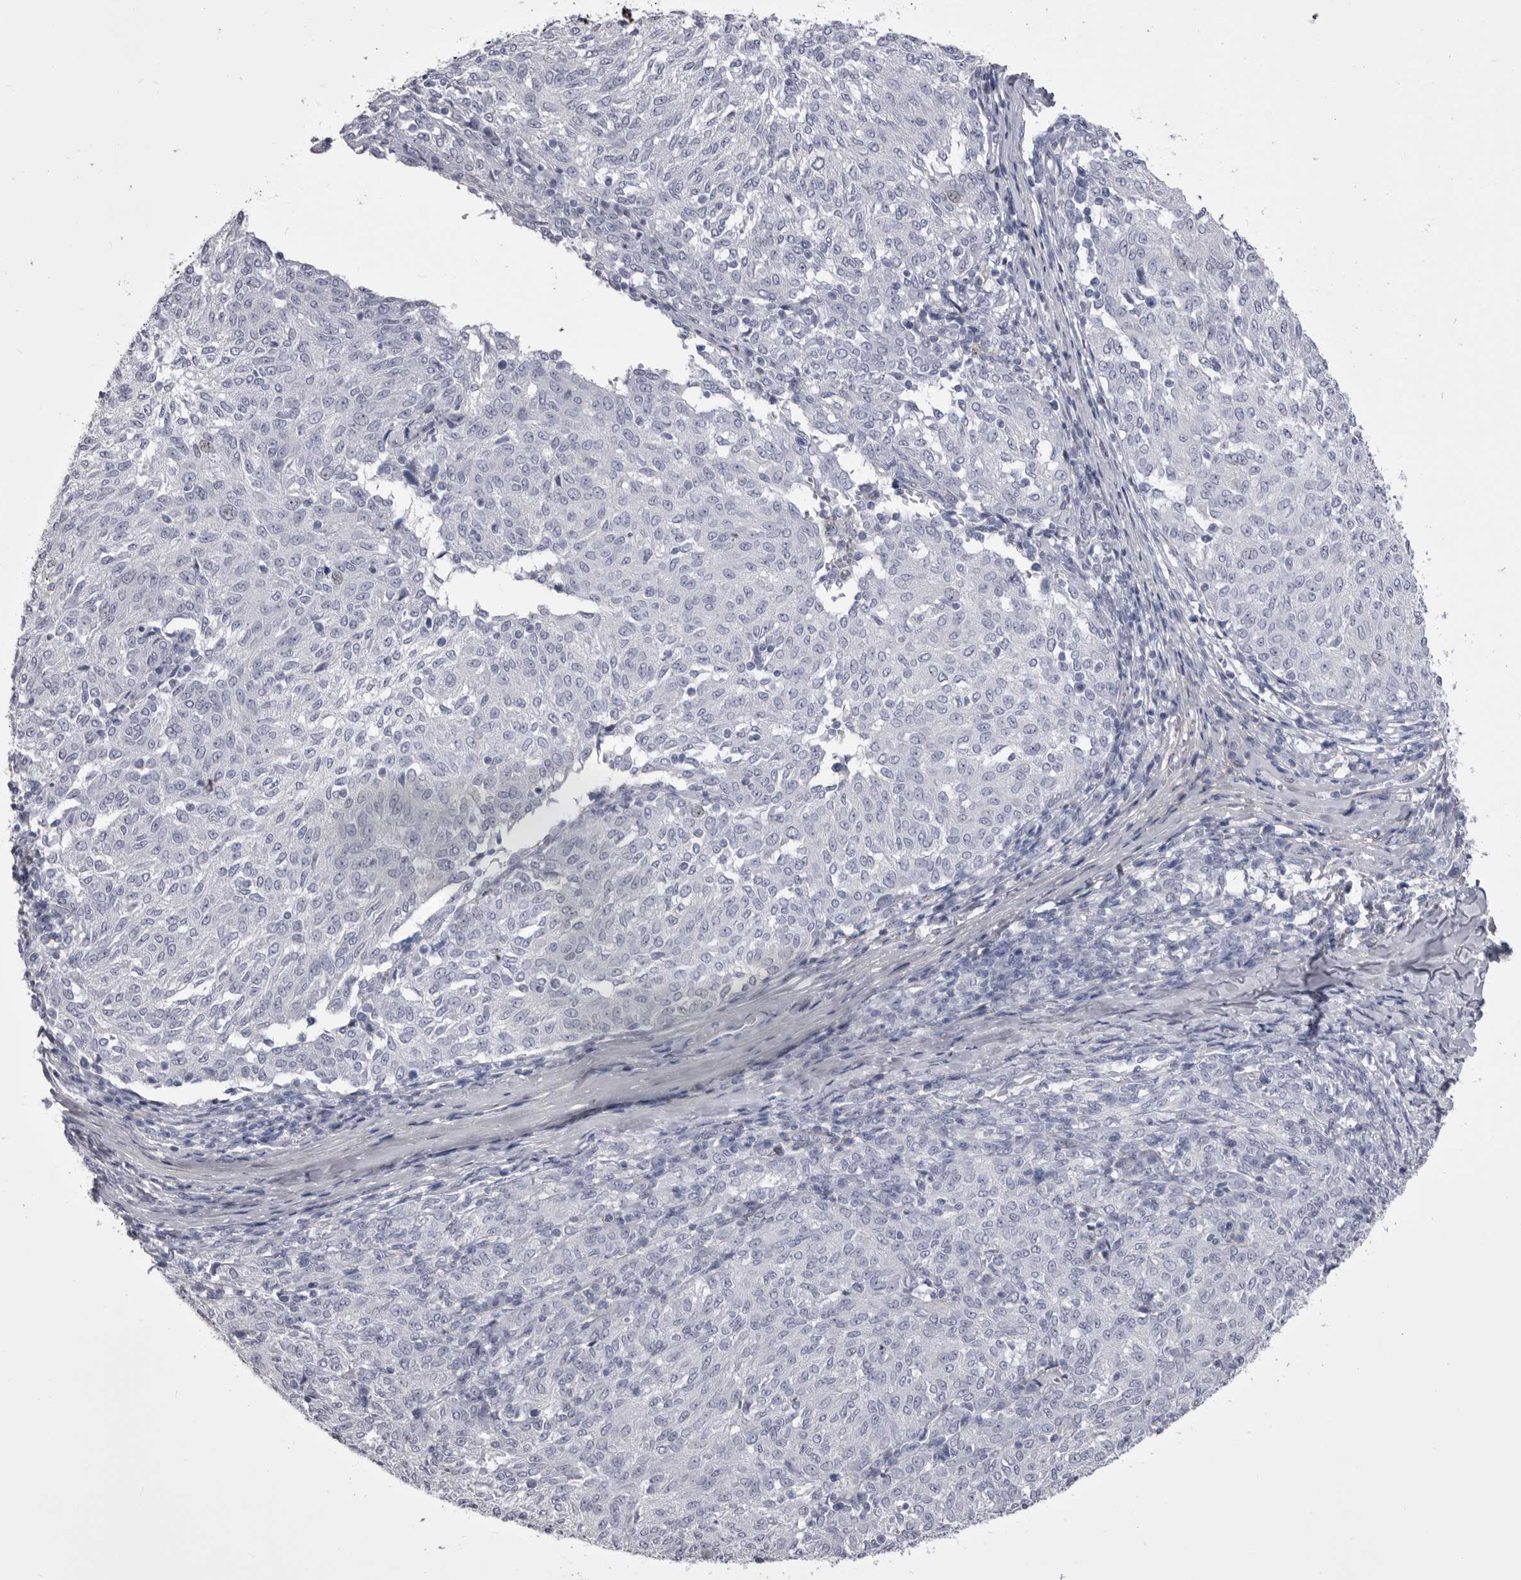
{"staining": {"intensity": "negative", "quantity": "none", "location": "none"}, "tissue": "melanoma", "cell_type": "Tumor cells", "image_type": "cancer", "snomed": [{"axis": "morphology", "description": "Malignant melanoma, NOS"}, {"axis": "topography", "description": "Skin"}], "caption": "An image of malignant melanoma stained for a protein demonstrates no brown staining in tumor cells.", "gene": "ANK2", "patient": {"sex": "female", "age": 72}}